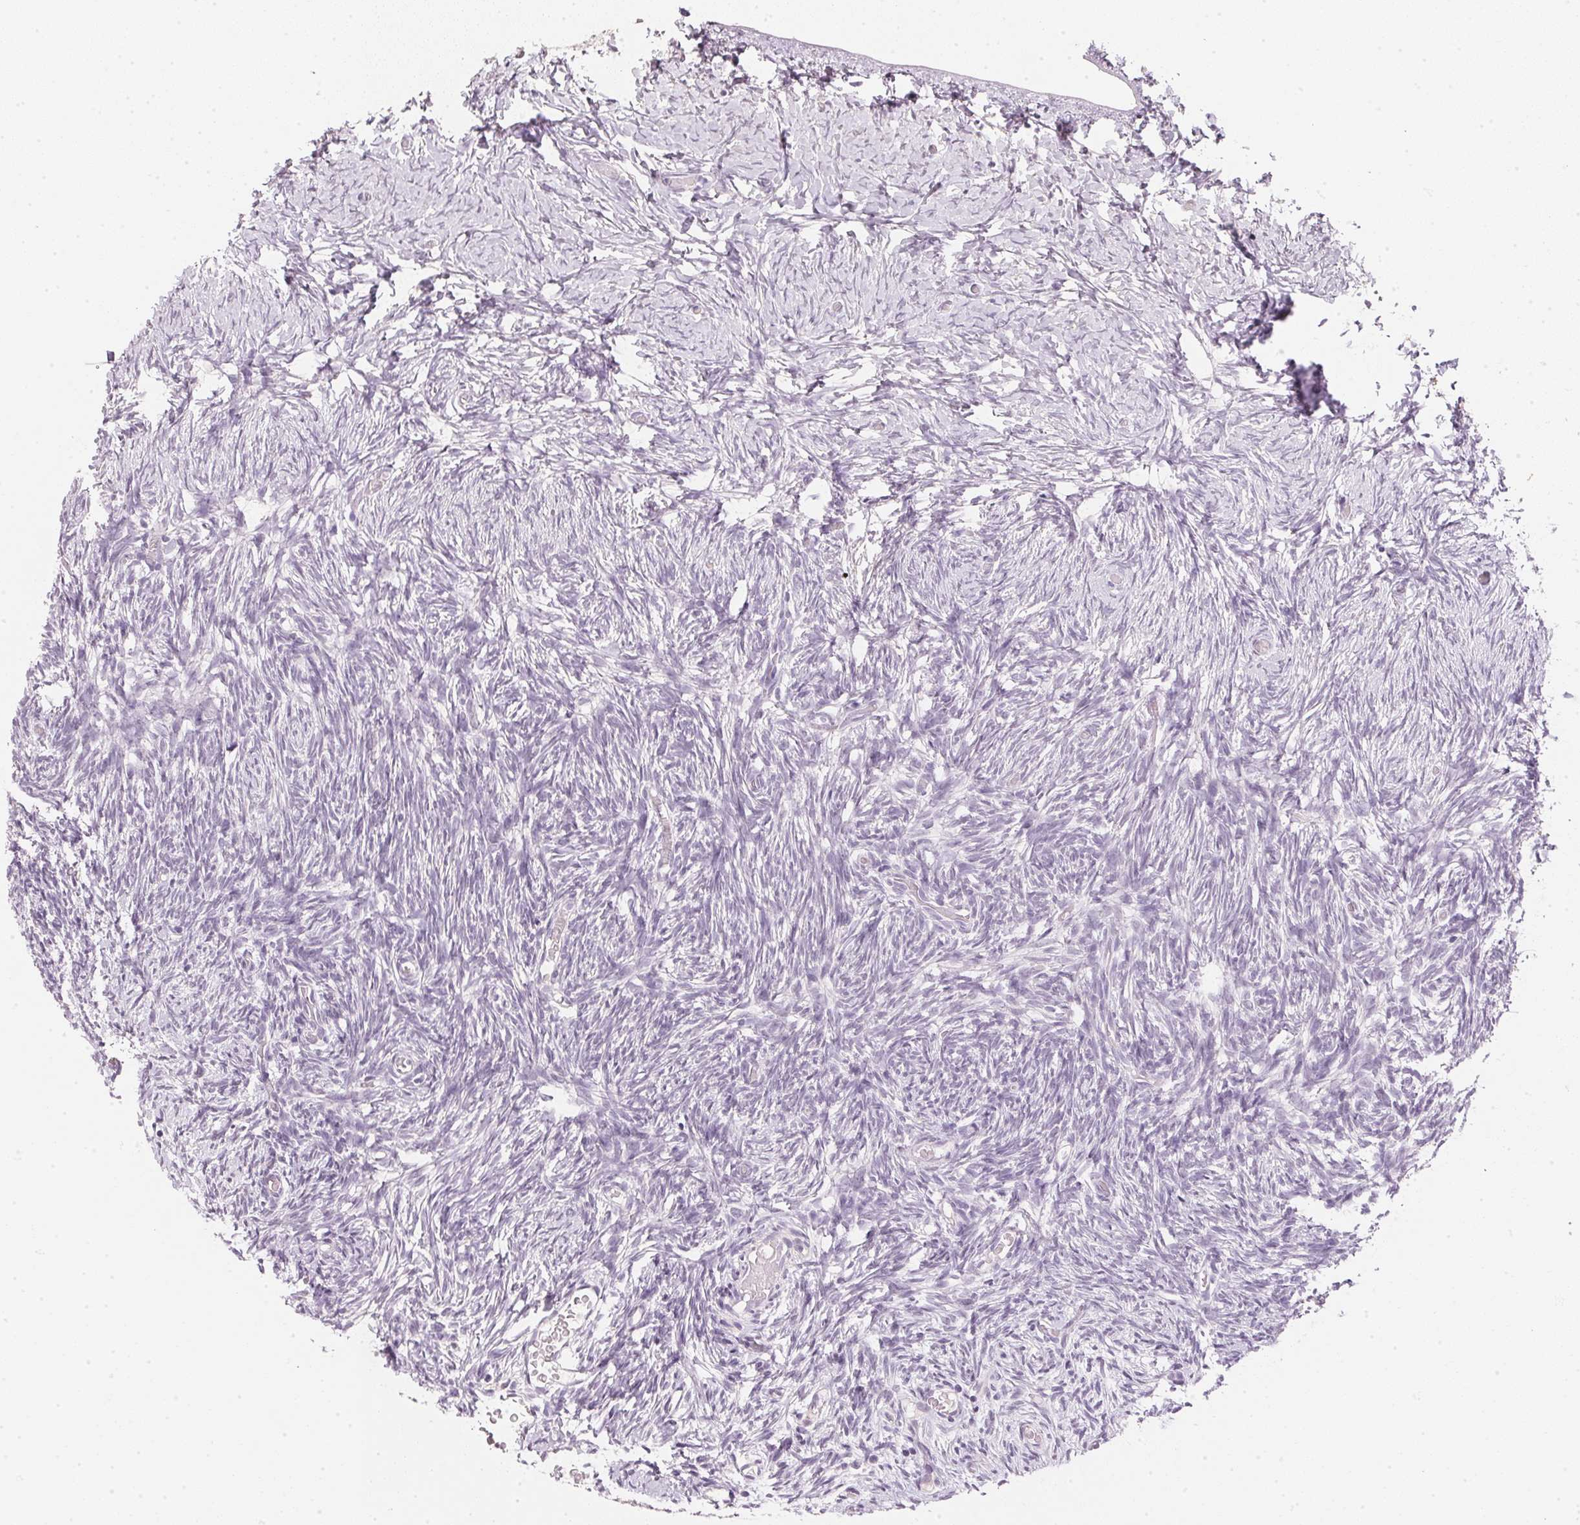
{"staining": {"intensity": "negative", "quantity": "none", "location": "none"}, "tissue": "ovary", "cell_type": "Follicle cells", "image_type": "normal", "snomed": [{"axis": "morphology", "description": "Normal tissue, NOS"}, {"axis": "topography", "description": "Ovary"}], "caption": "This is an IHC histopathology image of benign human ovary. There is no positivity in follicle cells.", "gene": "IGFBP1", "patient": {"sex": "female", "age": 39}}